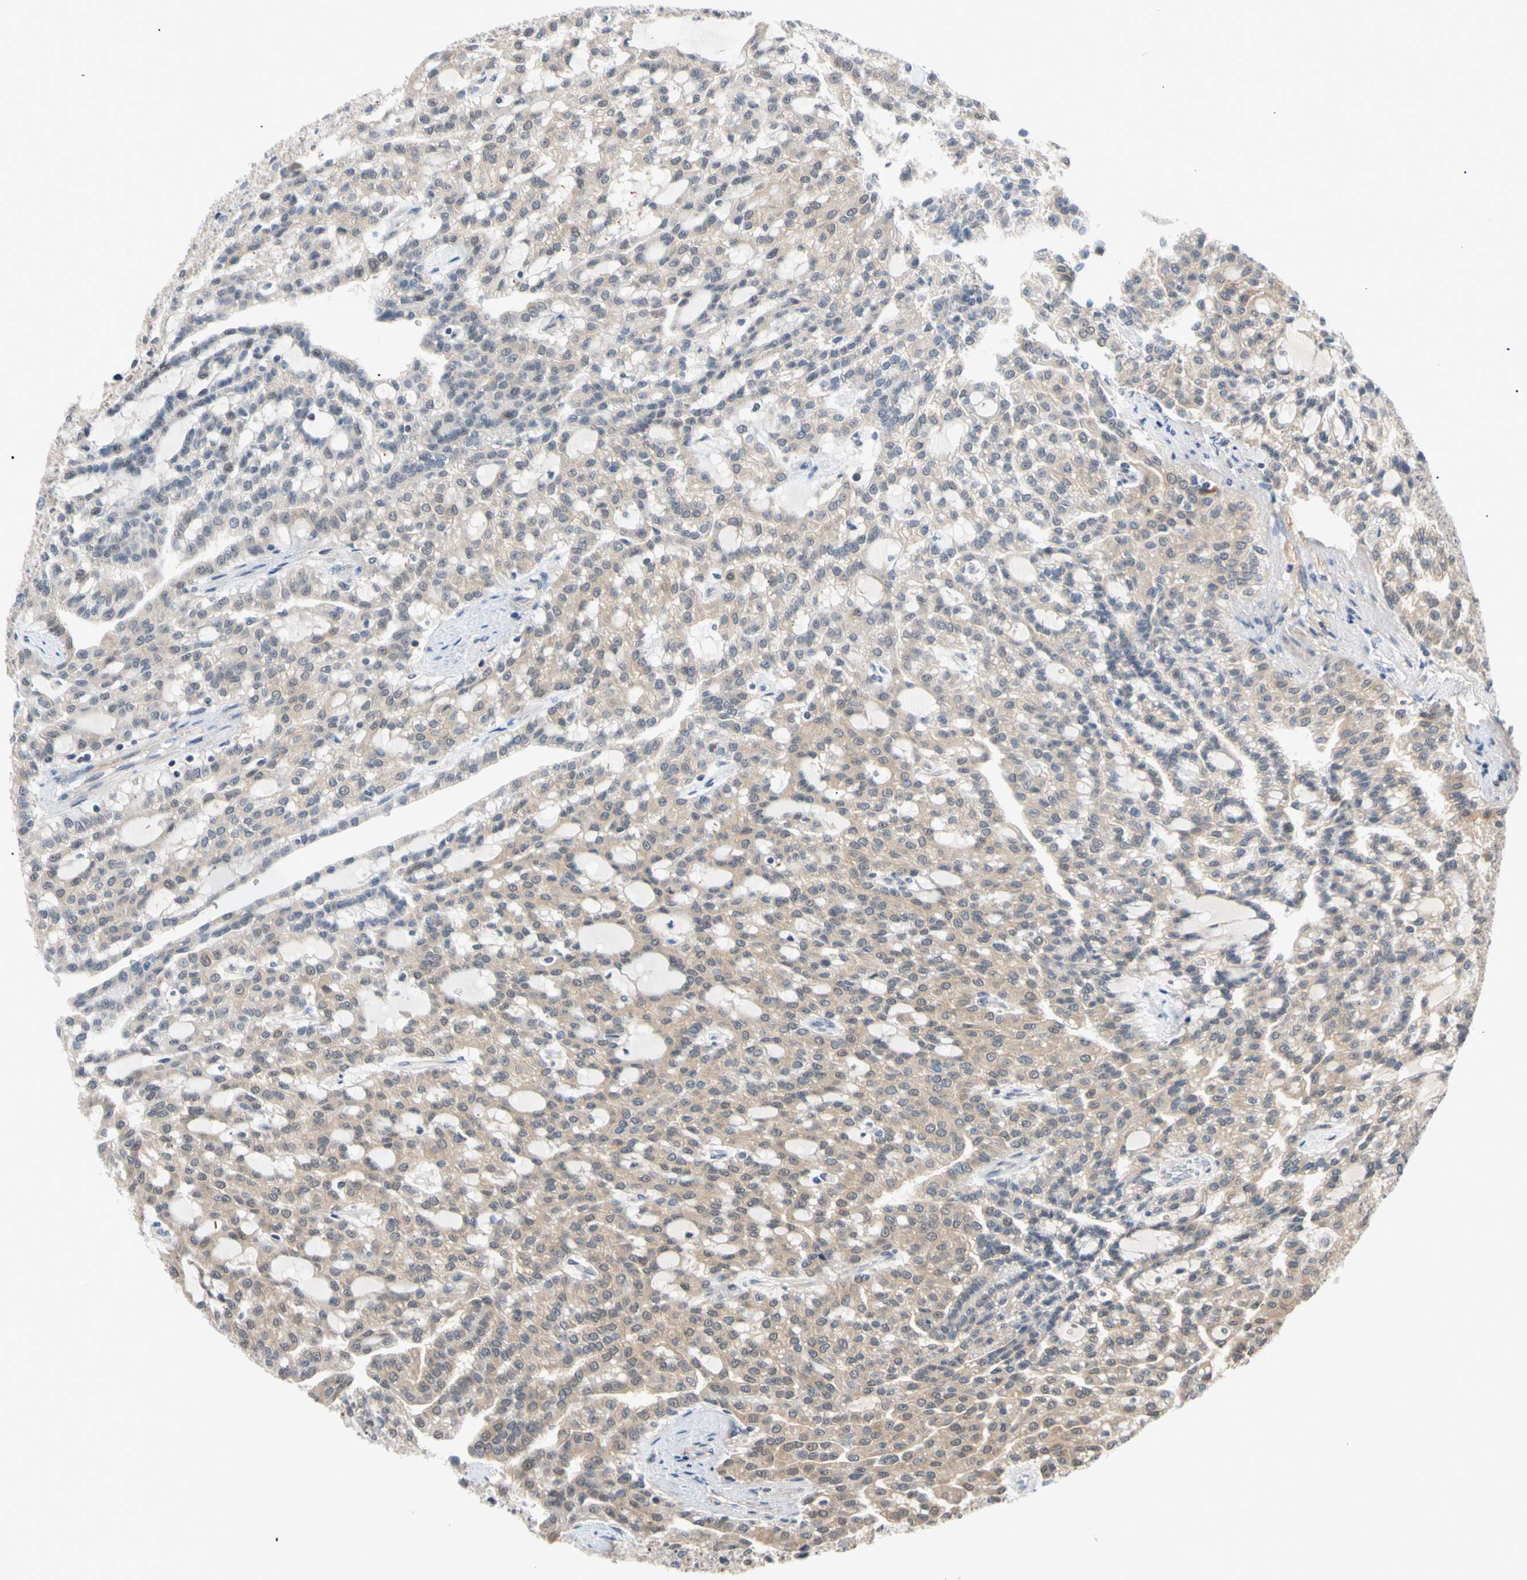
{"staining": {"intensity": "weak", "quantity": "25%-75%", "location": "cytoplasmic/membranous"}, "tissue": "renal cancer", "cell_type": "Tumor cells", "image_type": "cancer", "snomed": [{"axis": "morphology", "description": "Adenocarcinoma, NOS"}, {"axis": "topography", "description": "Kidney"}], "caption": "A brown stain labels weak cytoplasmic/membranous positivity of a protein in adenocarcinoma (renal) tumor cells. Immunohistochemistry (ihc) stains the protein of interest in brown and the nuclei are stained blue.", "gene": "SEC23B", "patient": {"sex": "male", "age": 63}}